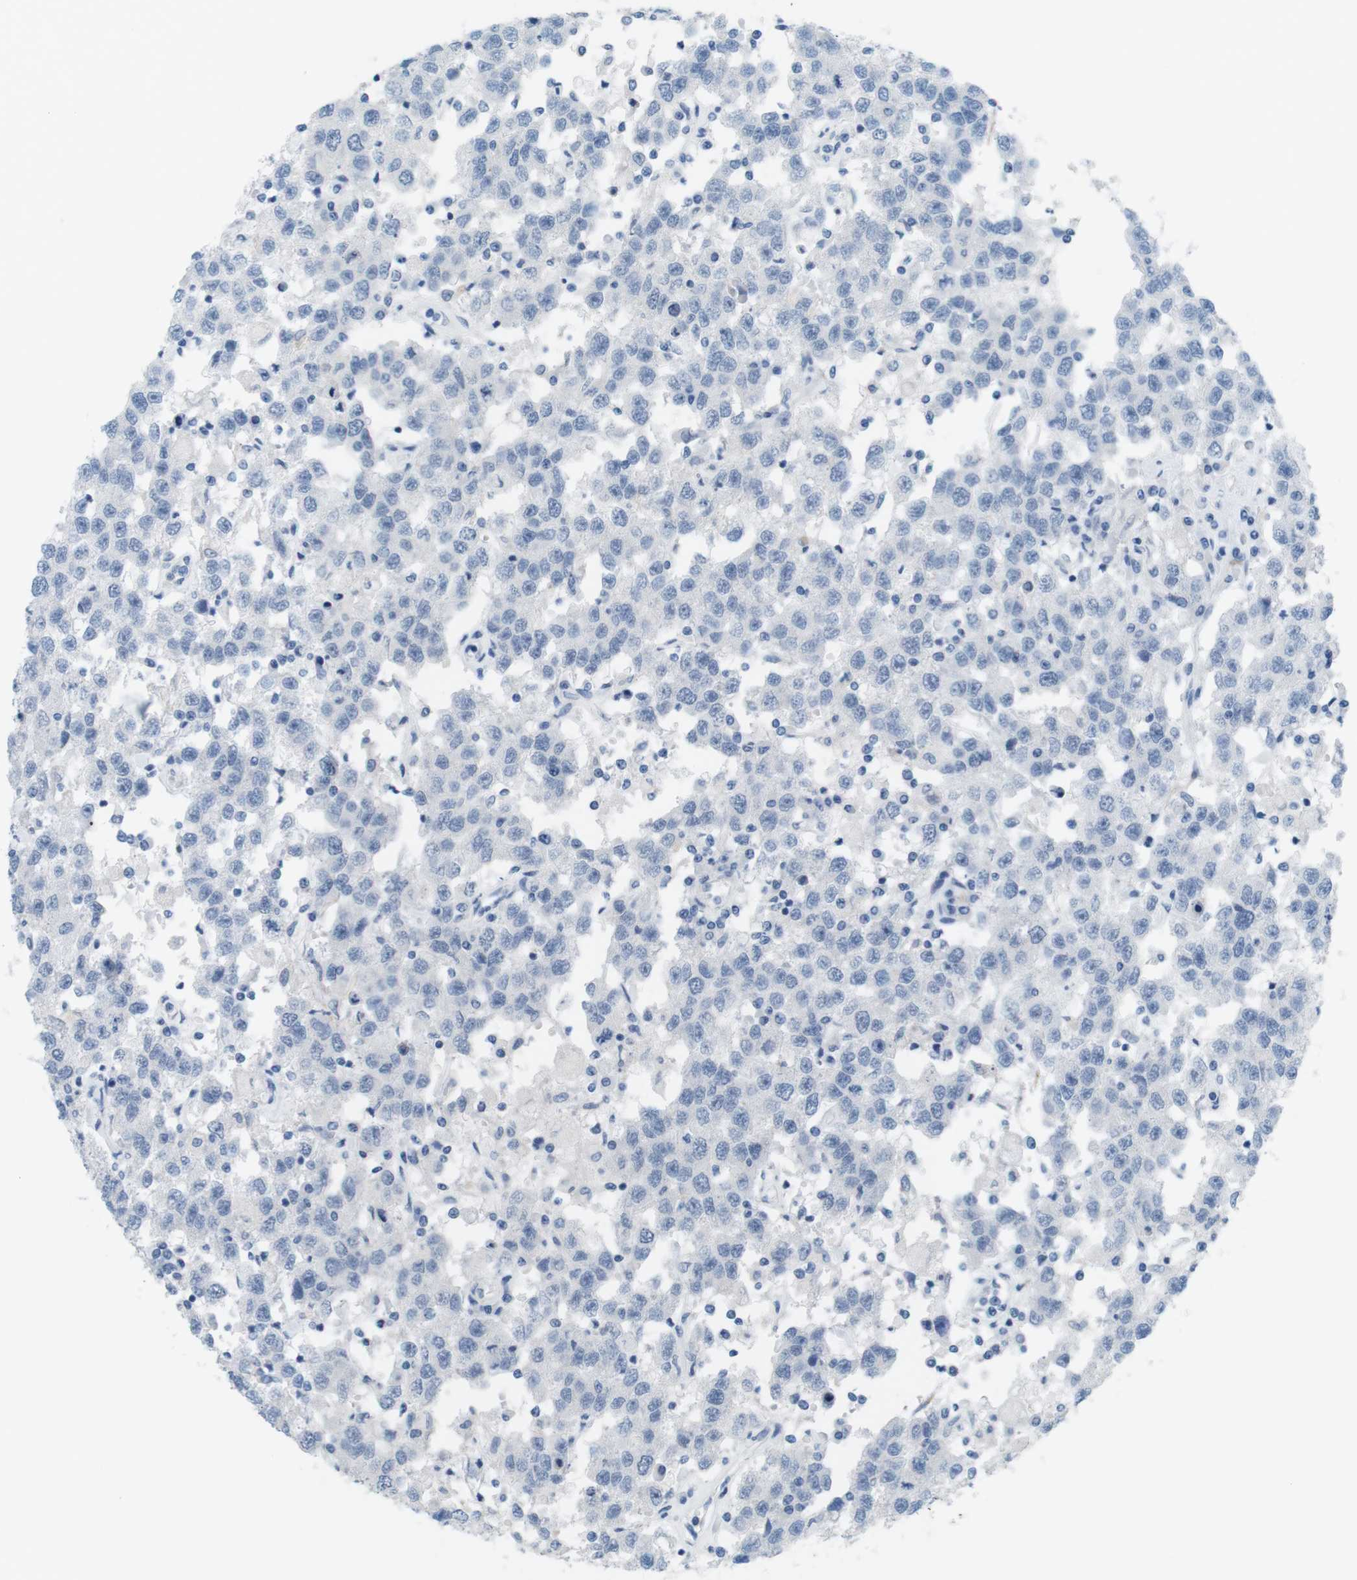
{"staining": {"intensity": "negative", "quantity": "none", "location": "none"}, "tissue": "testis cancer", "cell_type": "Tumor cells", "image_type": "cancer", "snomed": [{"axis": "morphology", "description": "Seminoma, NOS"}, {"axis": "topography", "description": "Testis"}], "caption": "Immunohistochemistry micrograph of human testis cancer (seminoma) stained for a protein (brown), which shows no staining in tumor cells.", "gene": "MYH9", "patient": {"sex": "male", "age": 41}}